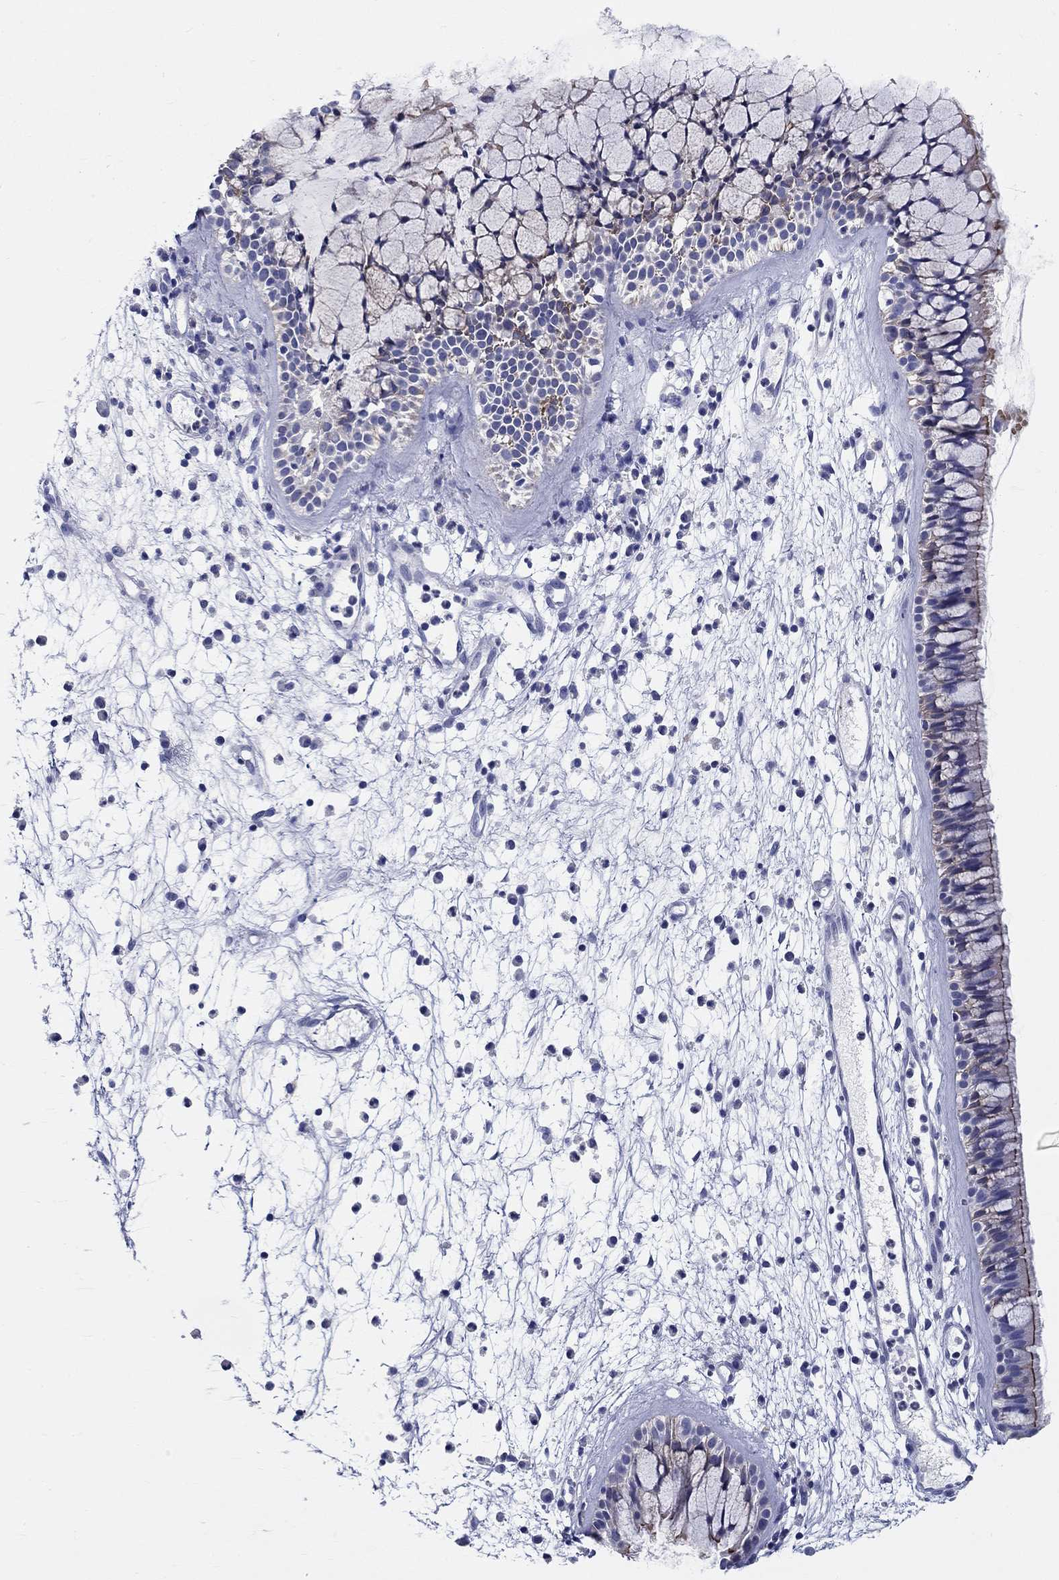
{"staining": {"intensity": "strong", "quantity": "<25%", "location": "cytoplasmic/membranous"}, "tissue": "nasopharynx", "cell_type": "Respiratory epithelial cells", "image_type": "normal", "snomed": [{"axis": "morphology", "description": "Normal tissue, NOS"}, {"axis": "topography", "description": "Nasopharynx"}], "caption": "A brown stain highlights strong cytoplasmic/membranous staining of a protein in respiratory epithelial cells of normal nasopharynx. The staining was performed using DAB (3,3'-diaminobenzidine) to visualize the protein expression in brown, while the nuclei were stained in blue with hematoxylin (Magnification: 20x).", "gene": "RAP1GAP", "patient": {"sex": "male", "age": 77}}